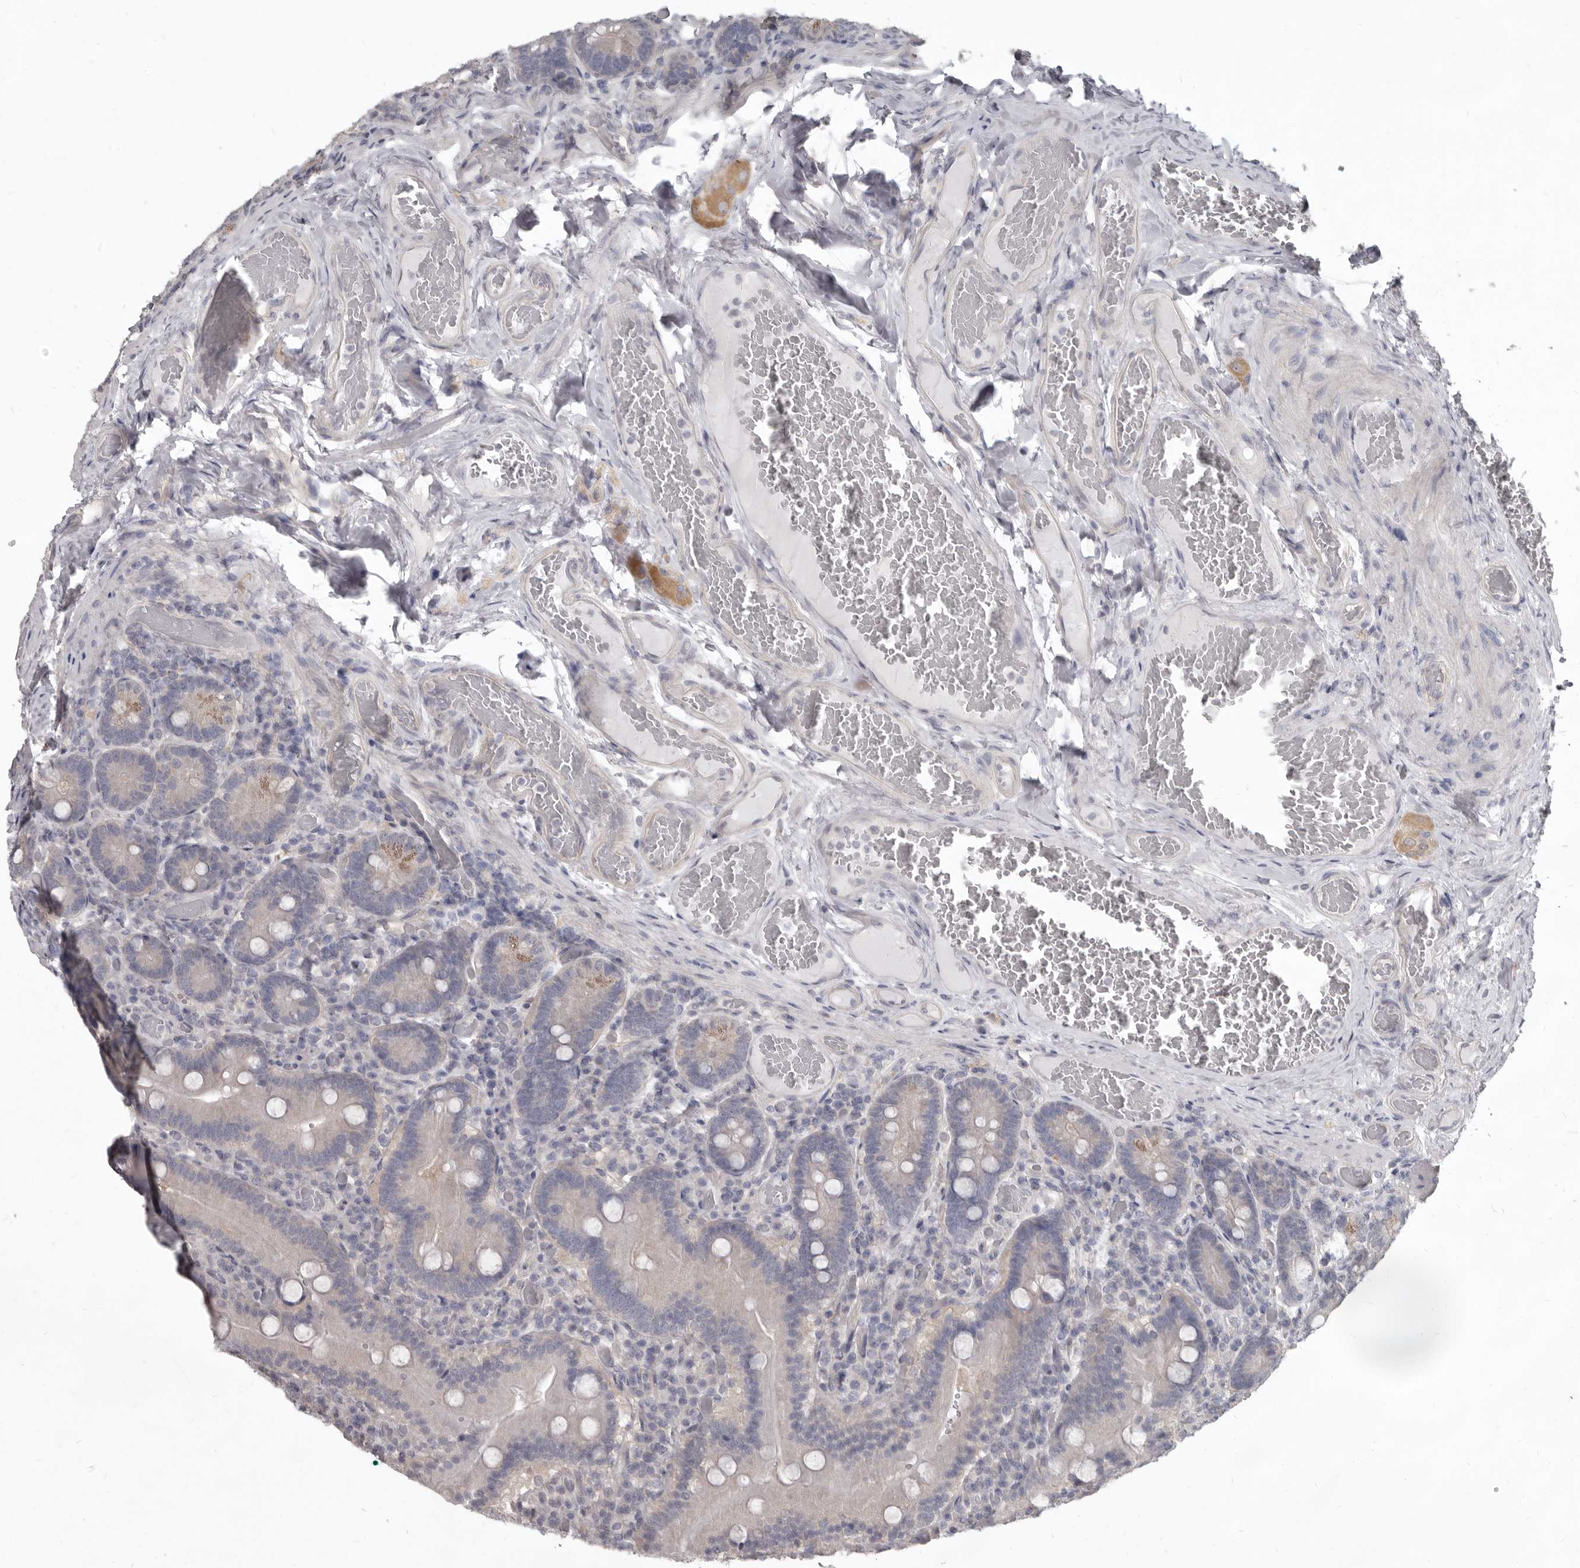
{"staining": {"intensity": "weak", "quantity": "<25%", "location": "cytoplasmic/membranous"}, "tissue": "duodenum", "cell_type": "Glandular cells", "image_type": "normal", "snomed": [{"axis": "morphology", "description": "Normal tissue, NOS"}, {"axis": "topography", "description": "Duodenum"}], "caption": "DAB (3,3'-diaminobenzidine) immunohistochemical staining of unremarkable duodenum shows no significant staining in glandular cells. (Brightfield microscopy of DAB IHC at high magnification).", "gene": "GSK3B", "patient": {"sex": "female", "age": 62}}